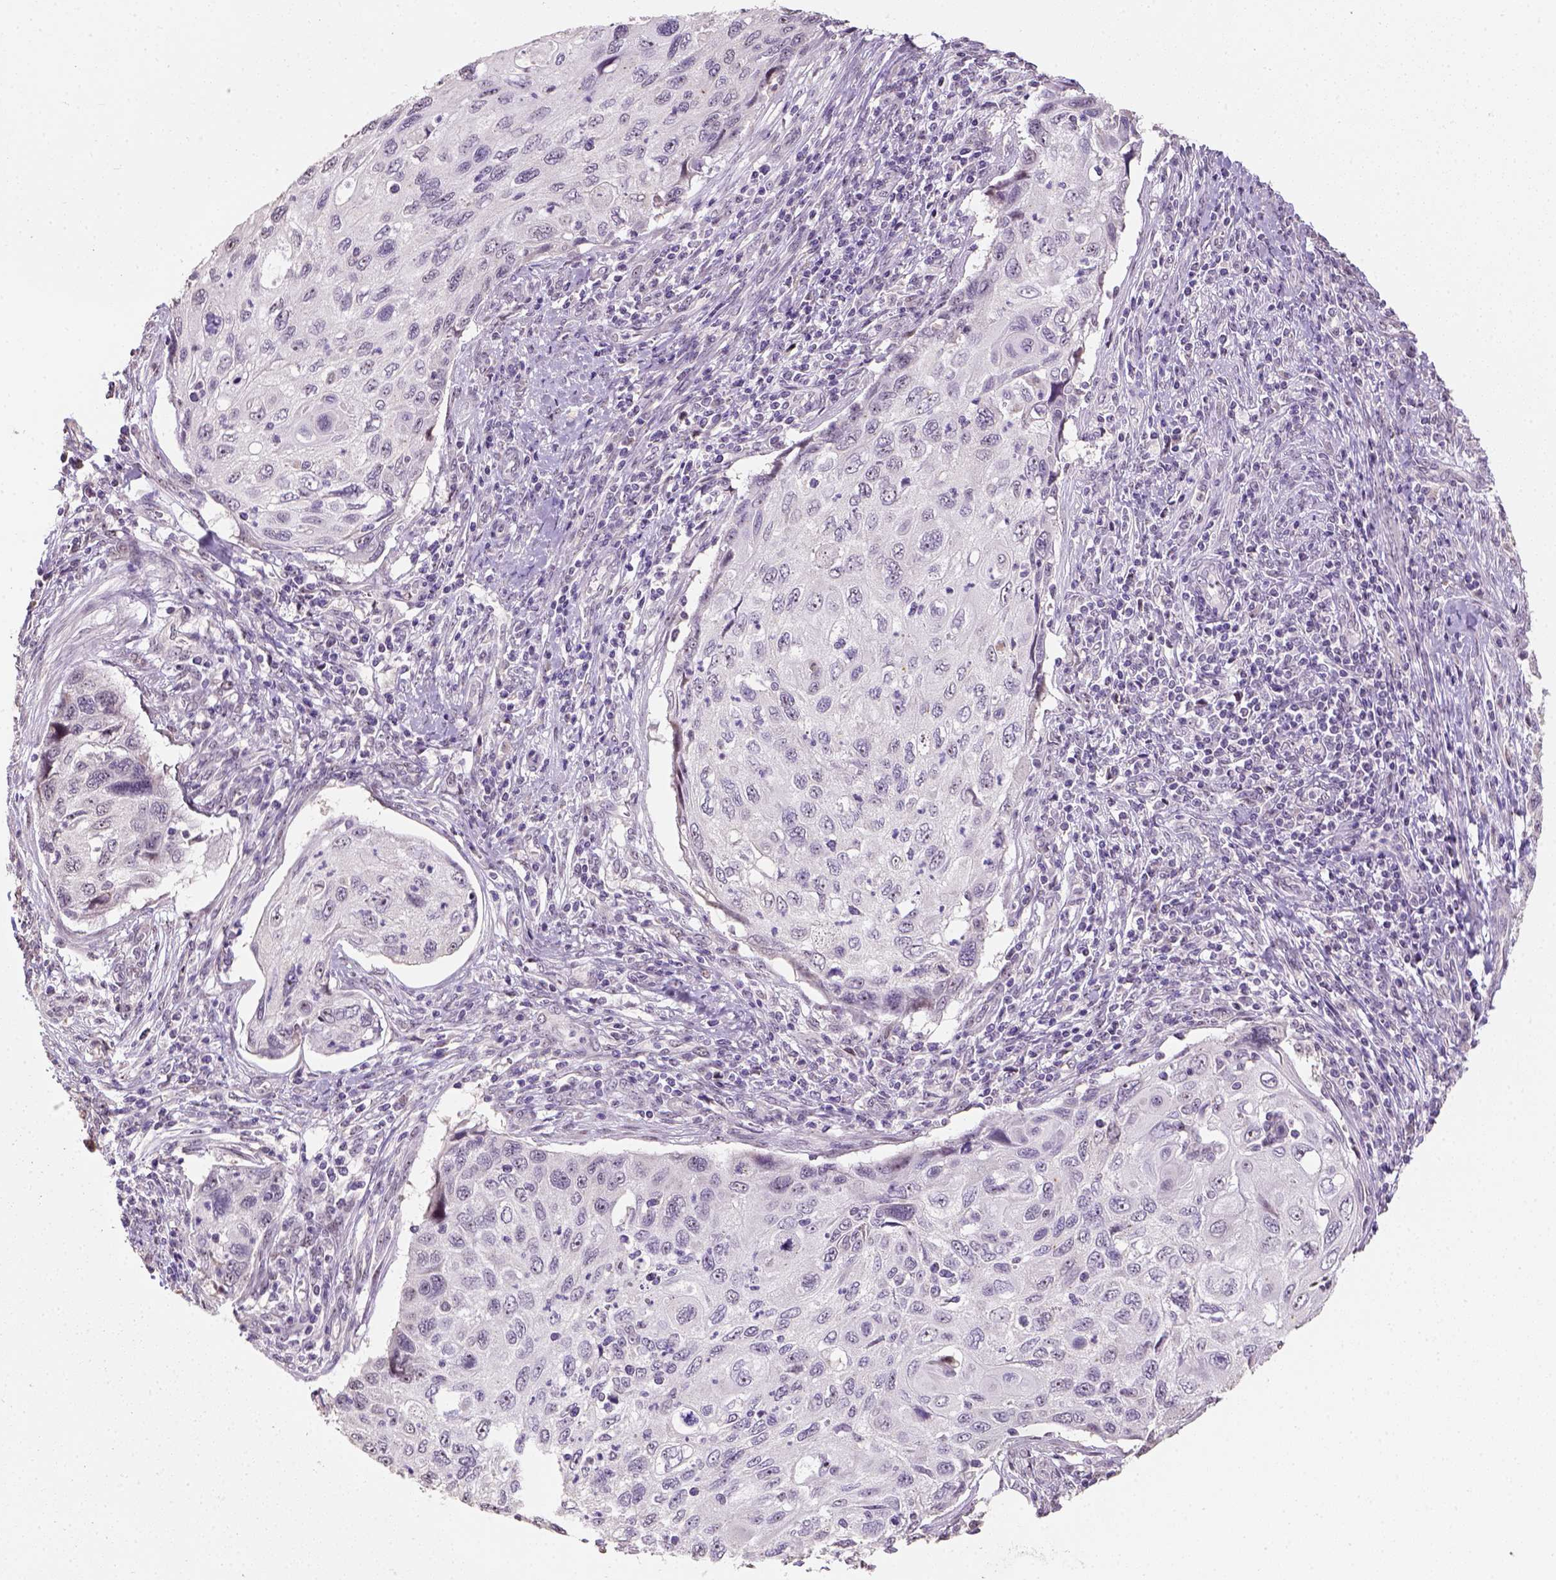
{"staining": {"intensity": "negative", "quantity": "none", "location": "none"}, "tissue": "cervical cancer", "cell_type": "Tumor cells", "image_type": "cancer", "snomed": [{"axis": "morphology", "description": "Squamous cell carcinoma, NOS"}, {"axis": "topography", "description": "Cervix"}], "caption": "IHC of human cervical cancer (squamous cell carcinoma) shows no staining in tumor cells.", "gene": "DDX50", "patient": {"sex": "female", "age": 70}}